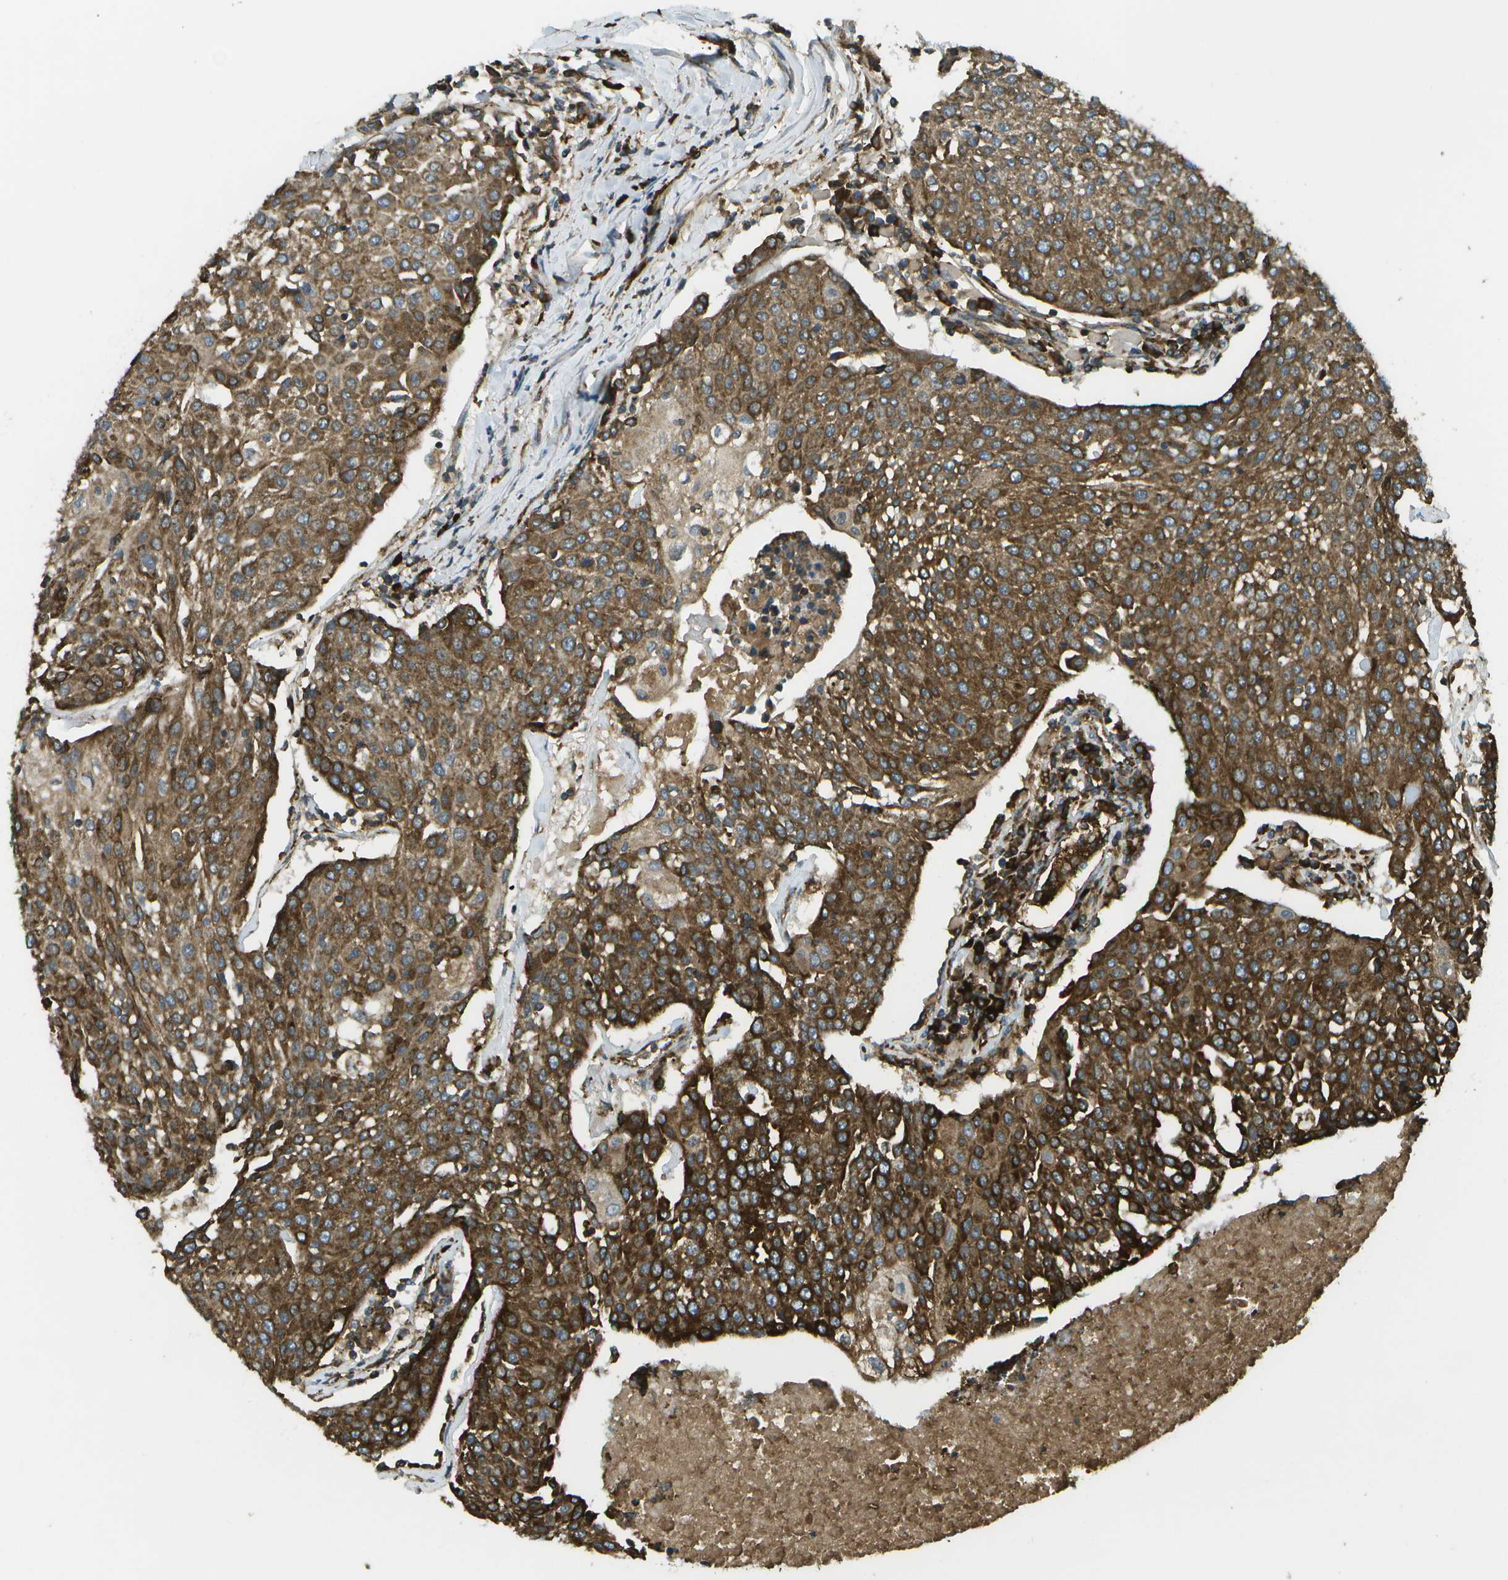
{"staining": {"intensity": "strong", "quantity": ">75%", "location": "cytoplasmic/membranous"}, "tissue": "urothelial cancer", "cell_type": "Tumor cells", "image_type": "cancer", "snomed": [{"axis": "morphology", "description": "Urothelial carcinoma, High grade"}, {"axis": "topography", "description": "Urinary bladder"}], "caption": "High-grade urothelial carcinoma stained for a protein (brown) shows strong cytoplasmic/membranous positive positivity in approximately >75% of tumor cells.", "gene": "USP30", "patient": {"sex": "female", "age": 85}}